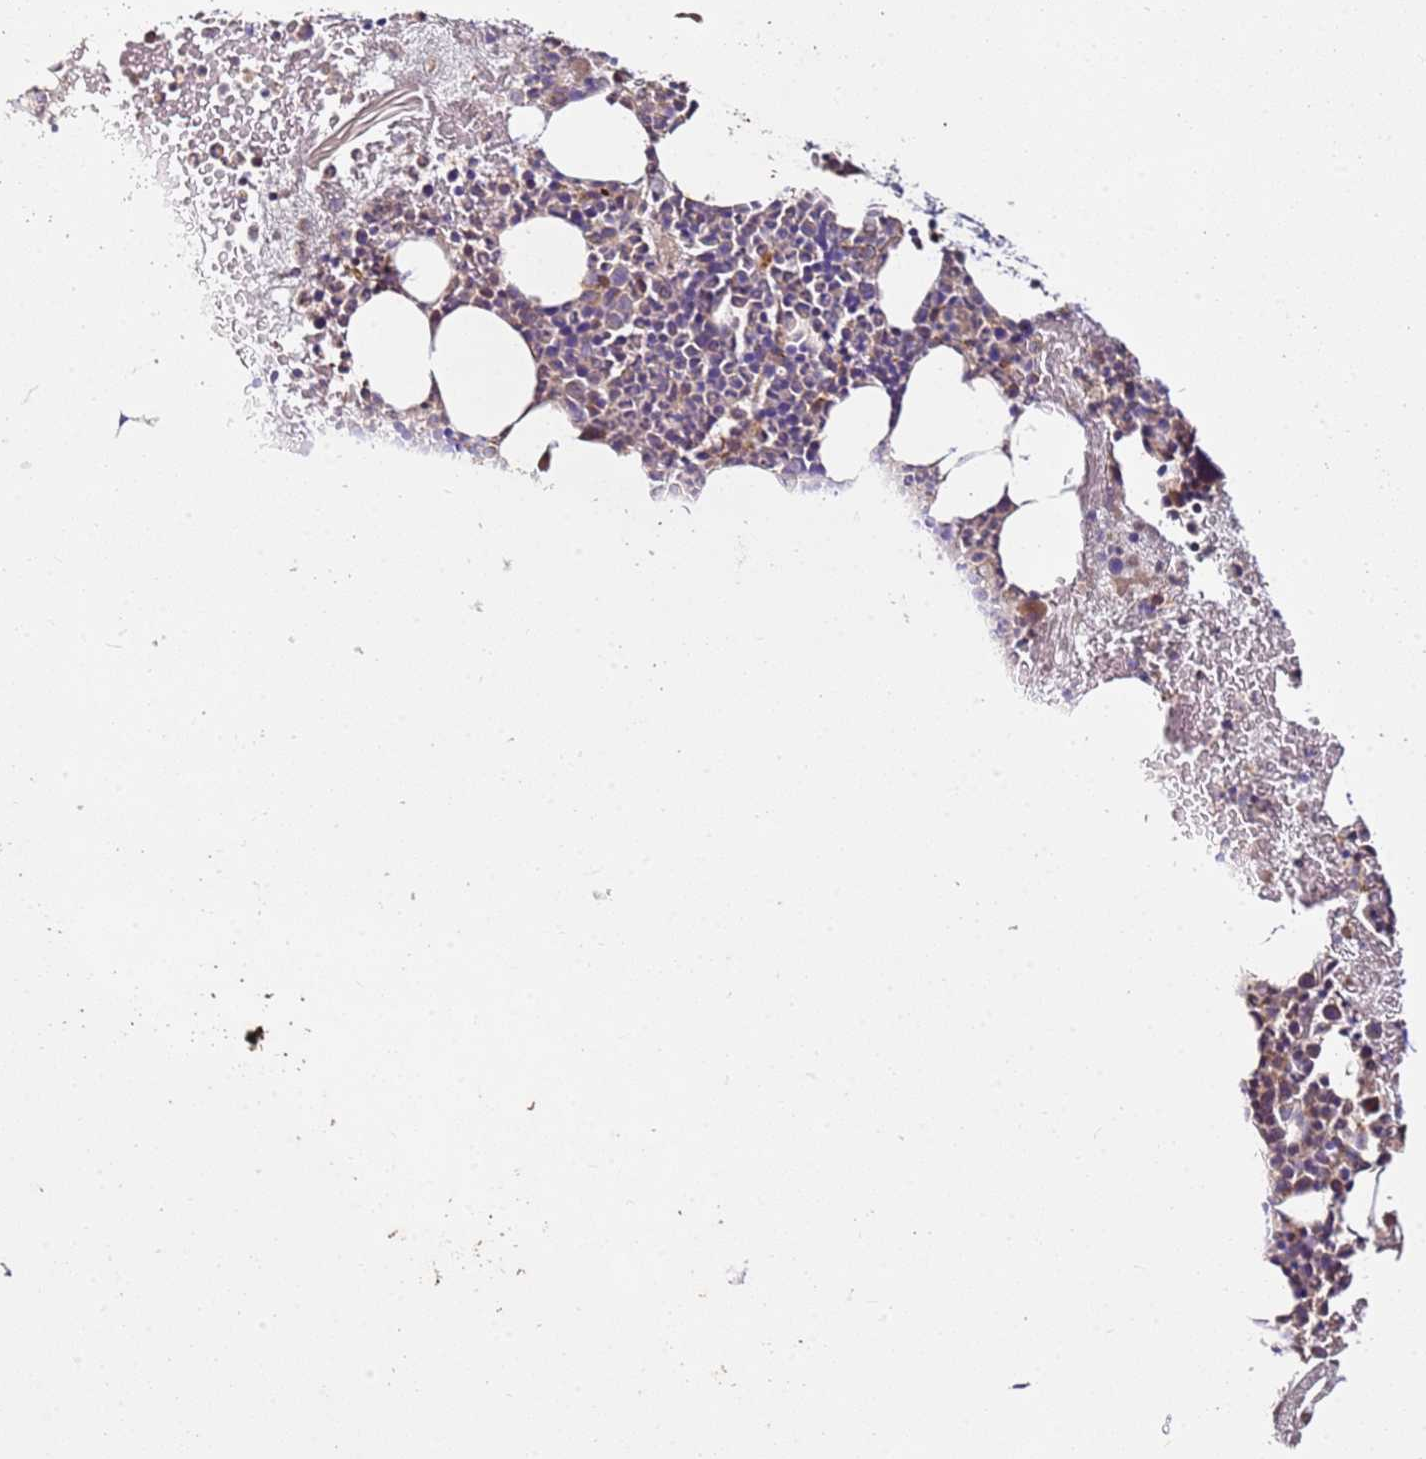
{"staining": {"intensity": "moderate", "quantity": "<25%", "location": "cytoplasmic/membranous"}, "tissue": "bone marrow", "cell_type": "Hematopoietic cells", "image_type": "normal", "snomed": [{"axis": "morphology", "description": "Normal tissue, NOS"}, {"axis": "topography", "description": "Bone marrow"}], "caption": "There is low levels of moderate cytoplasmic/membranous positivity in hematopoietic cells of benign bone marrow, as demonstrated by immunohistochemical staining (brown color).", "gene": "KRTAP21", "patient": {"sex": "male", "age": 64}}